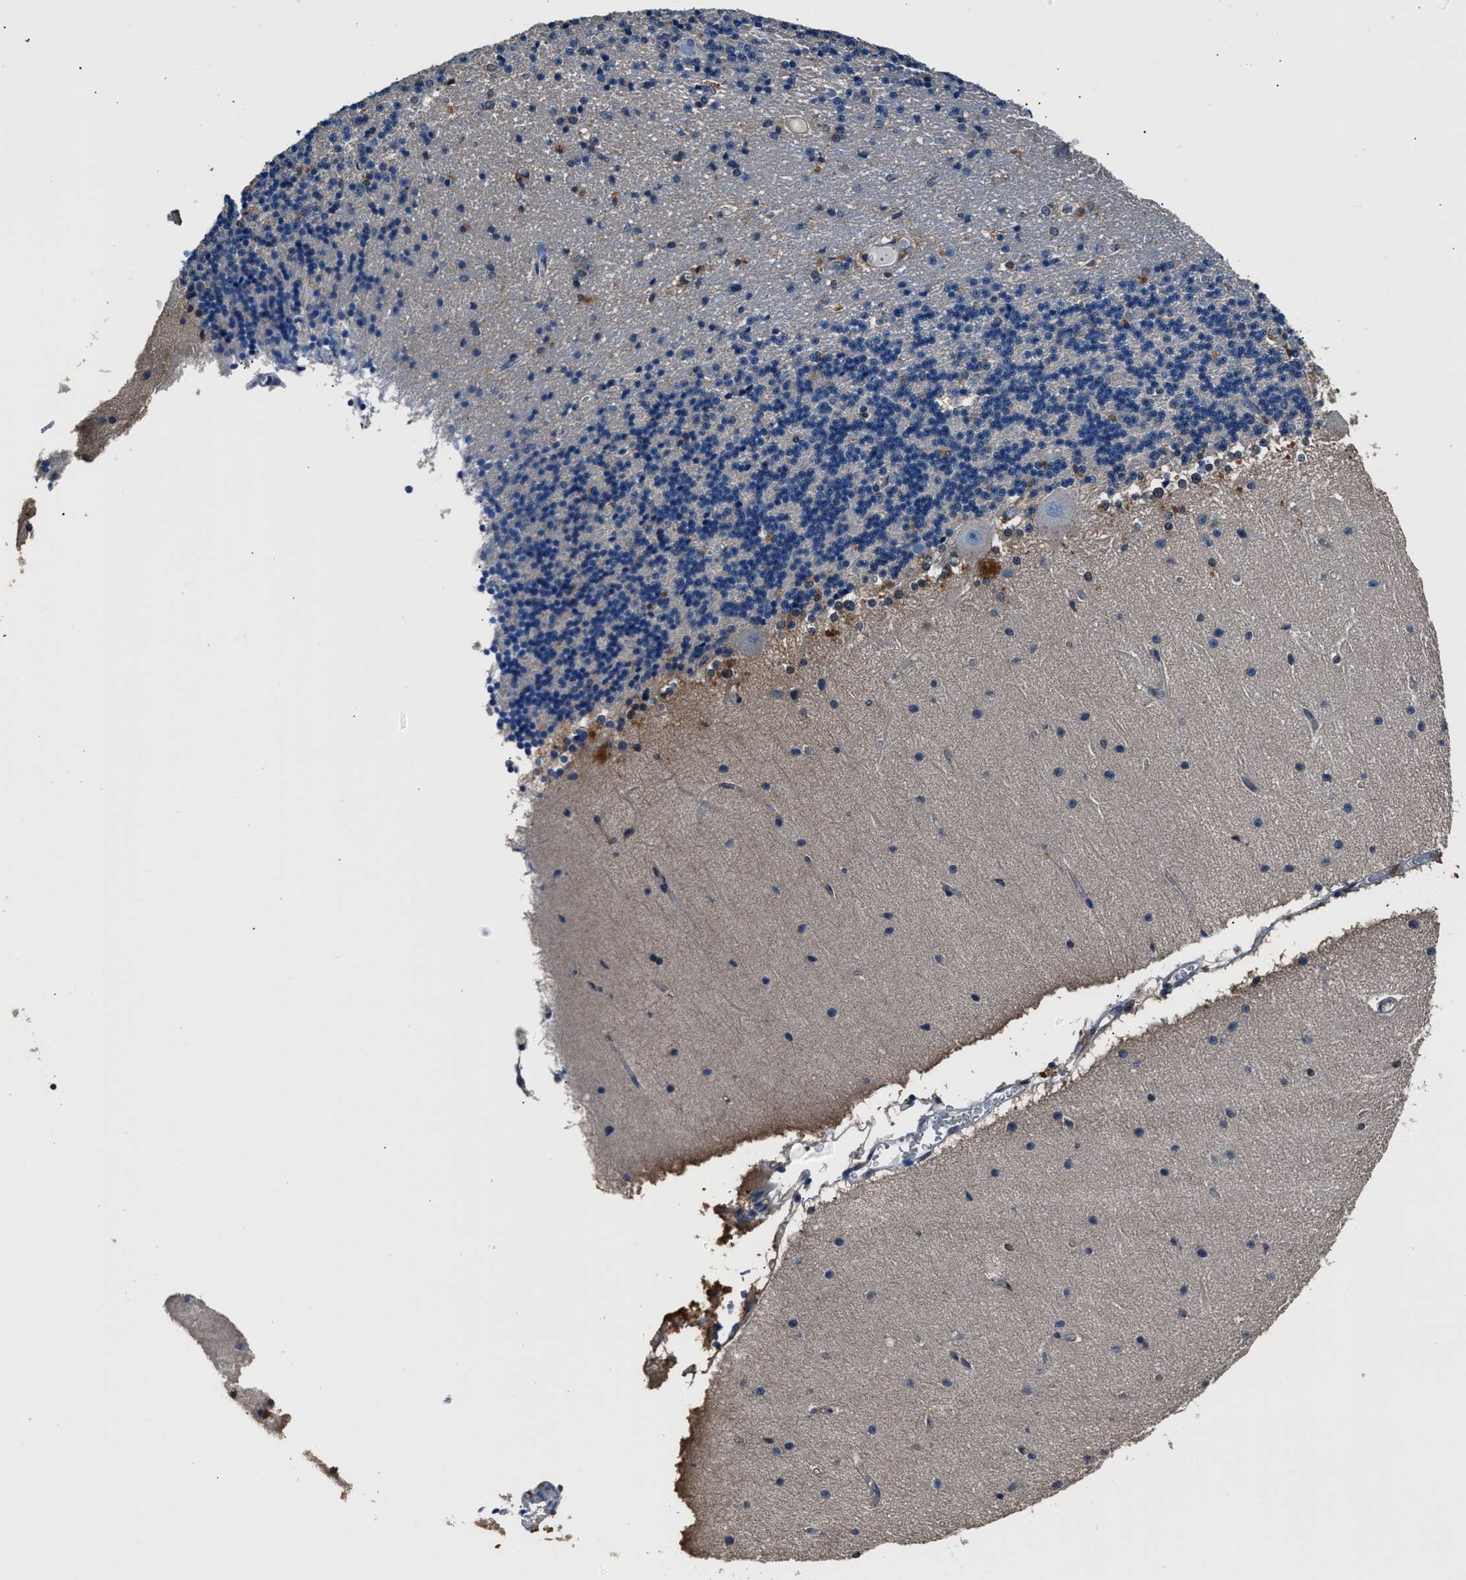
{"staining": {"intensity": "negative", "quantity": "none", "location": "none"}, "tissue": "cerebellum", "cell_type": "Cells in granular layer", "image_type": "normal", "snomed": [{"axis": "morphology", "description": "Normal tissue, NOS"}, {"axis": "topography", "description": "Cerebellum"}], "caption": "Immunohistochemistry (IHC) micrograph of unremarkable cerebellum stained for a protein (brown), which exhibits no positivity in cells in granular layer.", "gene": "GSTP1", "patient": {"sex": "female", "age": 54}}